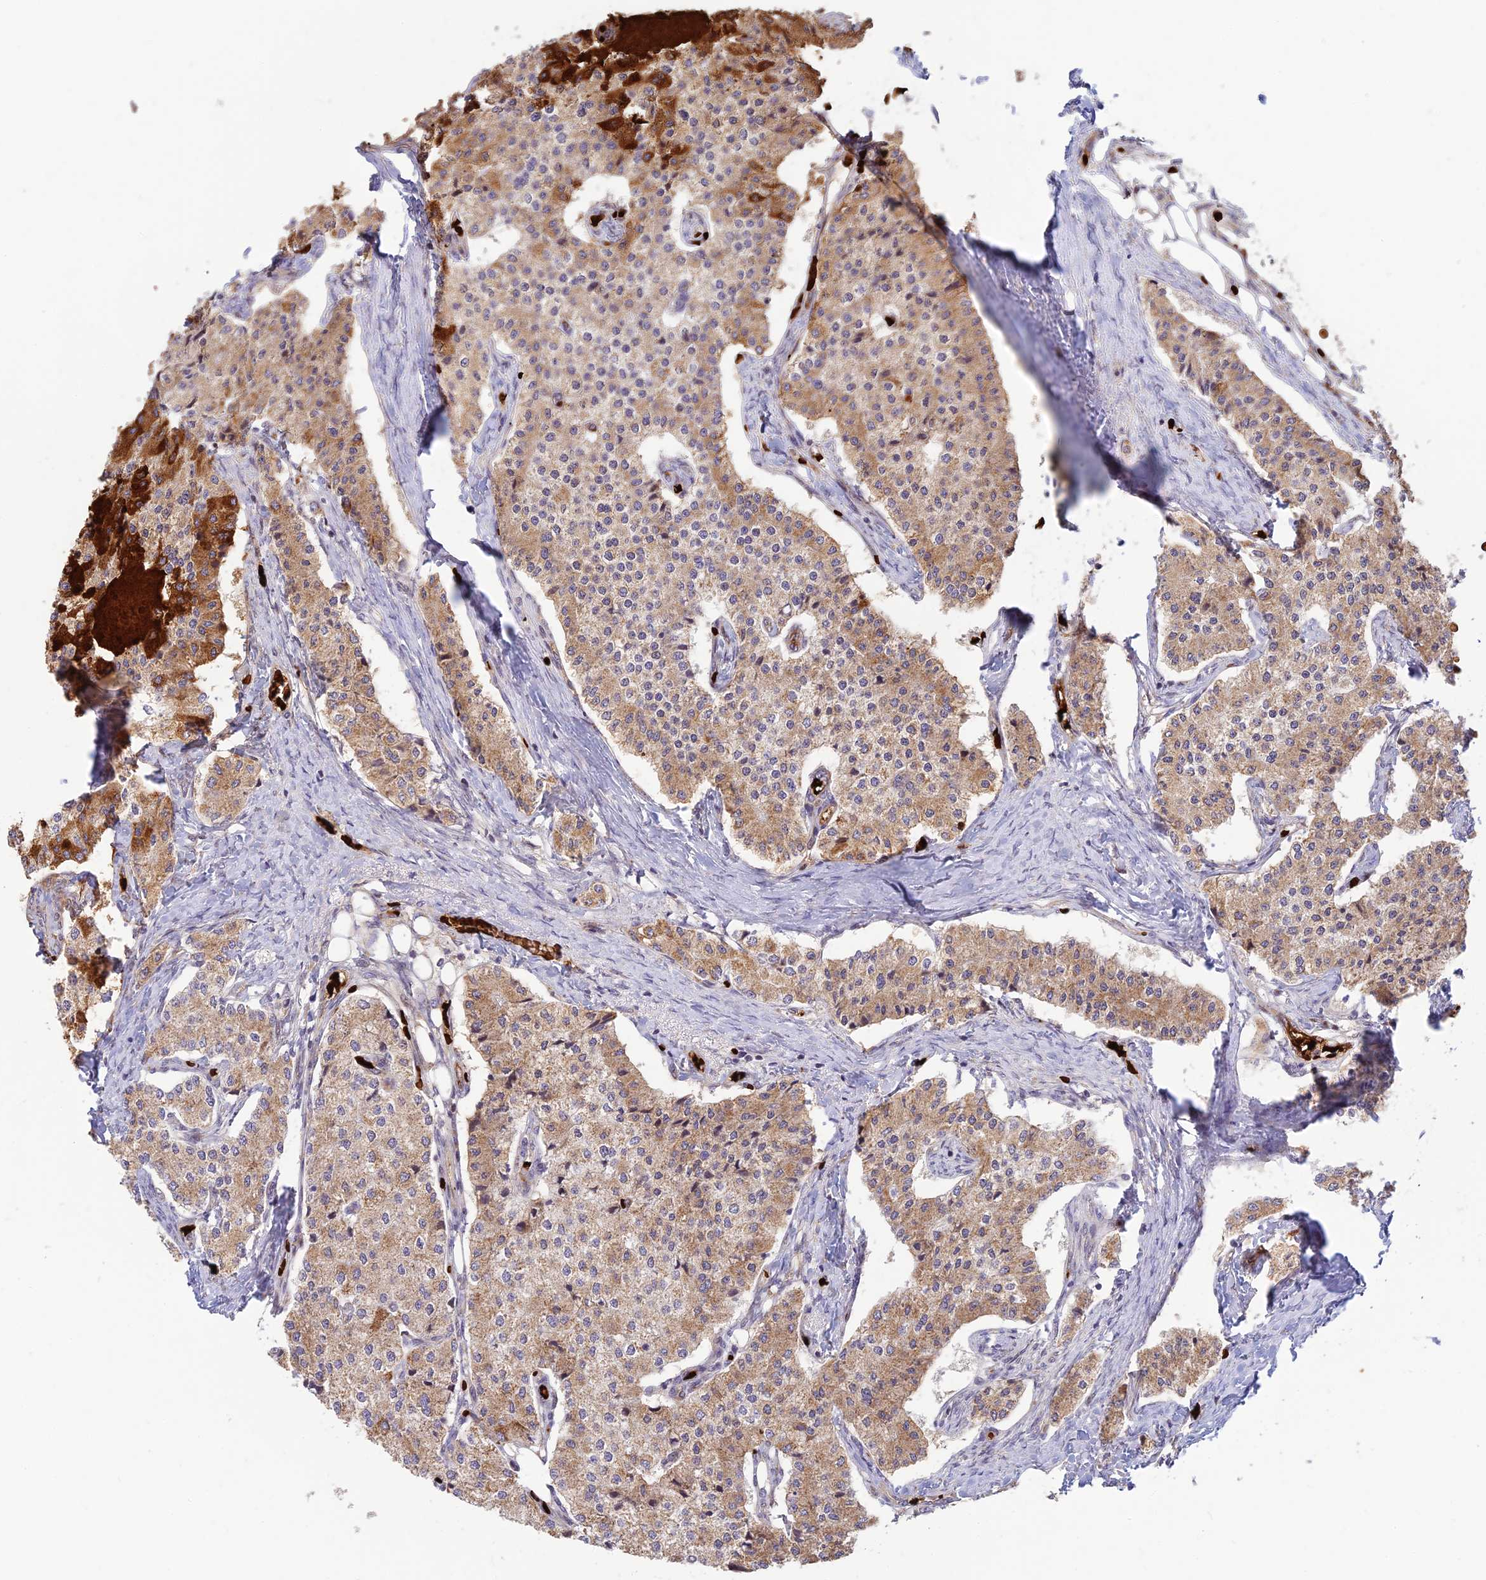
{"staining": {"intensity": "strong", "quantity": "<25%", "location": "cytoplasmic/membranous"}, "tissue": "carcinoid", "cell_type": "Tumor cells", "image_type": "cancer", "snomed": [{"axis": "morphology", "description": "Carcinoid, malignant, NOS"}, {"axis": "topography", "description": "Colon"}], "caption": "This is a micrograph of immunohistochemistry (IHC) staining of carcinoid (malignant), which shows strong staining in the cytoplasmic/membranous of tumor cells.", "gene": "UFSP2", "patient": {"sex": "female", "age": 52}}